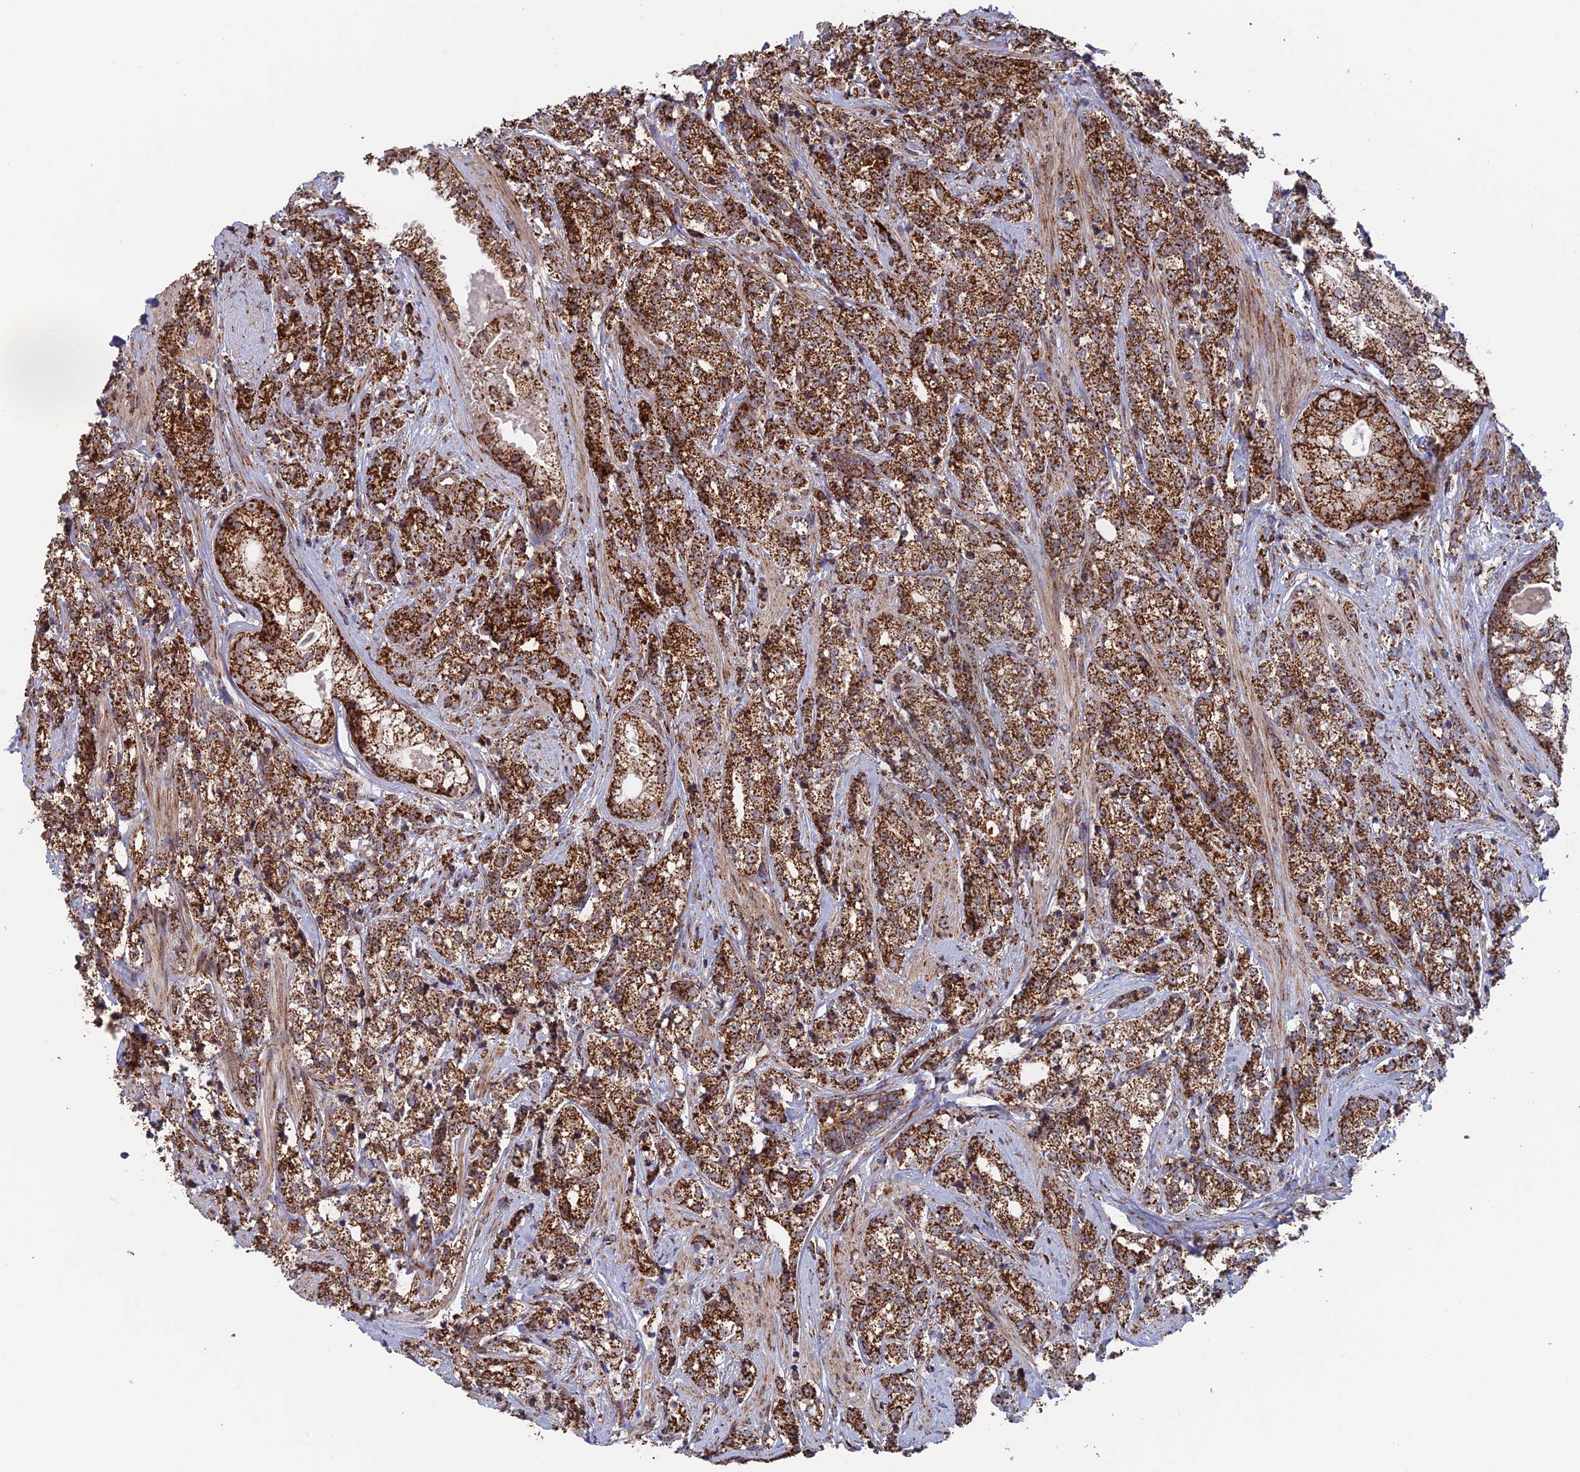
{"staining": {"intensity": "strong", "quantity": ">75%", "location": "cytoplasmic/membranous"}, "tissue": "prostate cancer", "cell_type": "Tumor cells", "image_type": "cancer", "snomed": [{"axis": "morphology", "description": "Adenocarcinoma, High grade"}, {"axis": "topography", "description": "Prostate"}], "caption": "Immunohistochemical staining of human prostate cancer displays strong cytoplasmic/membranous protein positivity in approximately >75% of tumor cells. Immunohistochemistry stains the protein in brown and the nuclei are stained blue.", "gene": "DTYMK", "patient": {"sex": "male", "age": 69}}